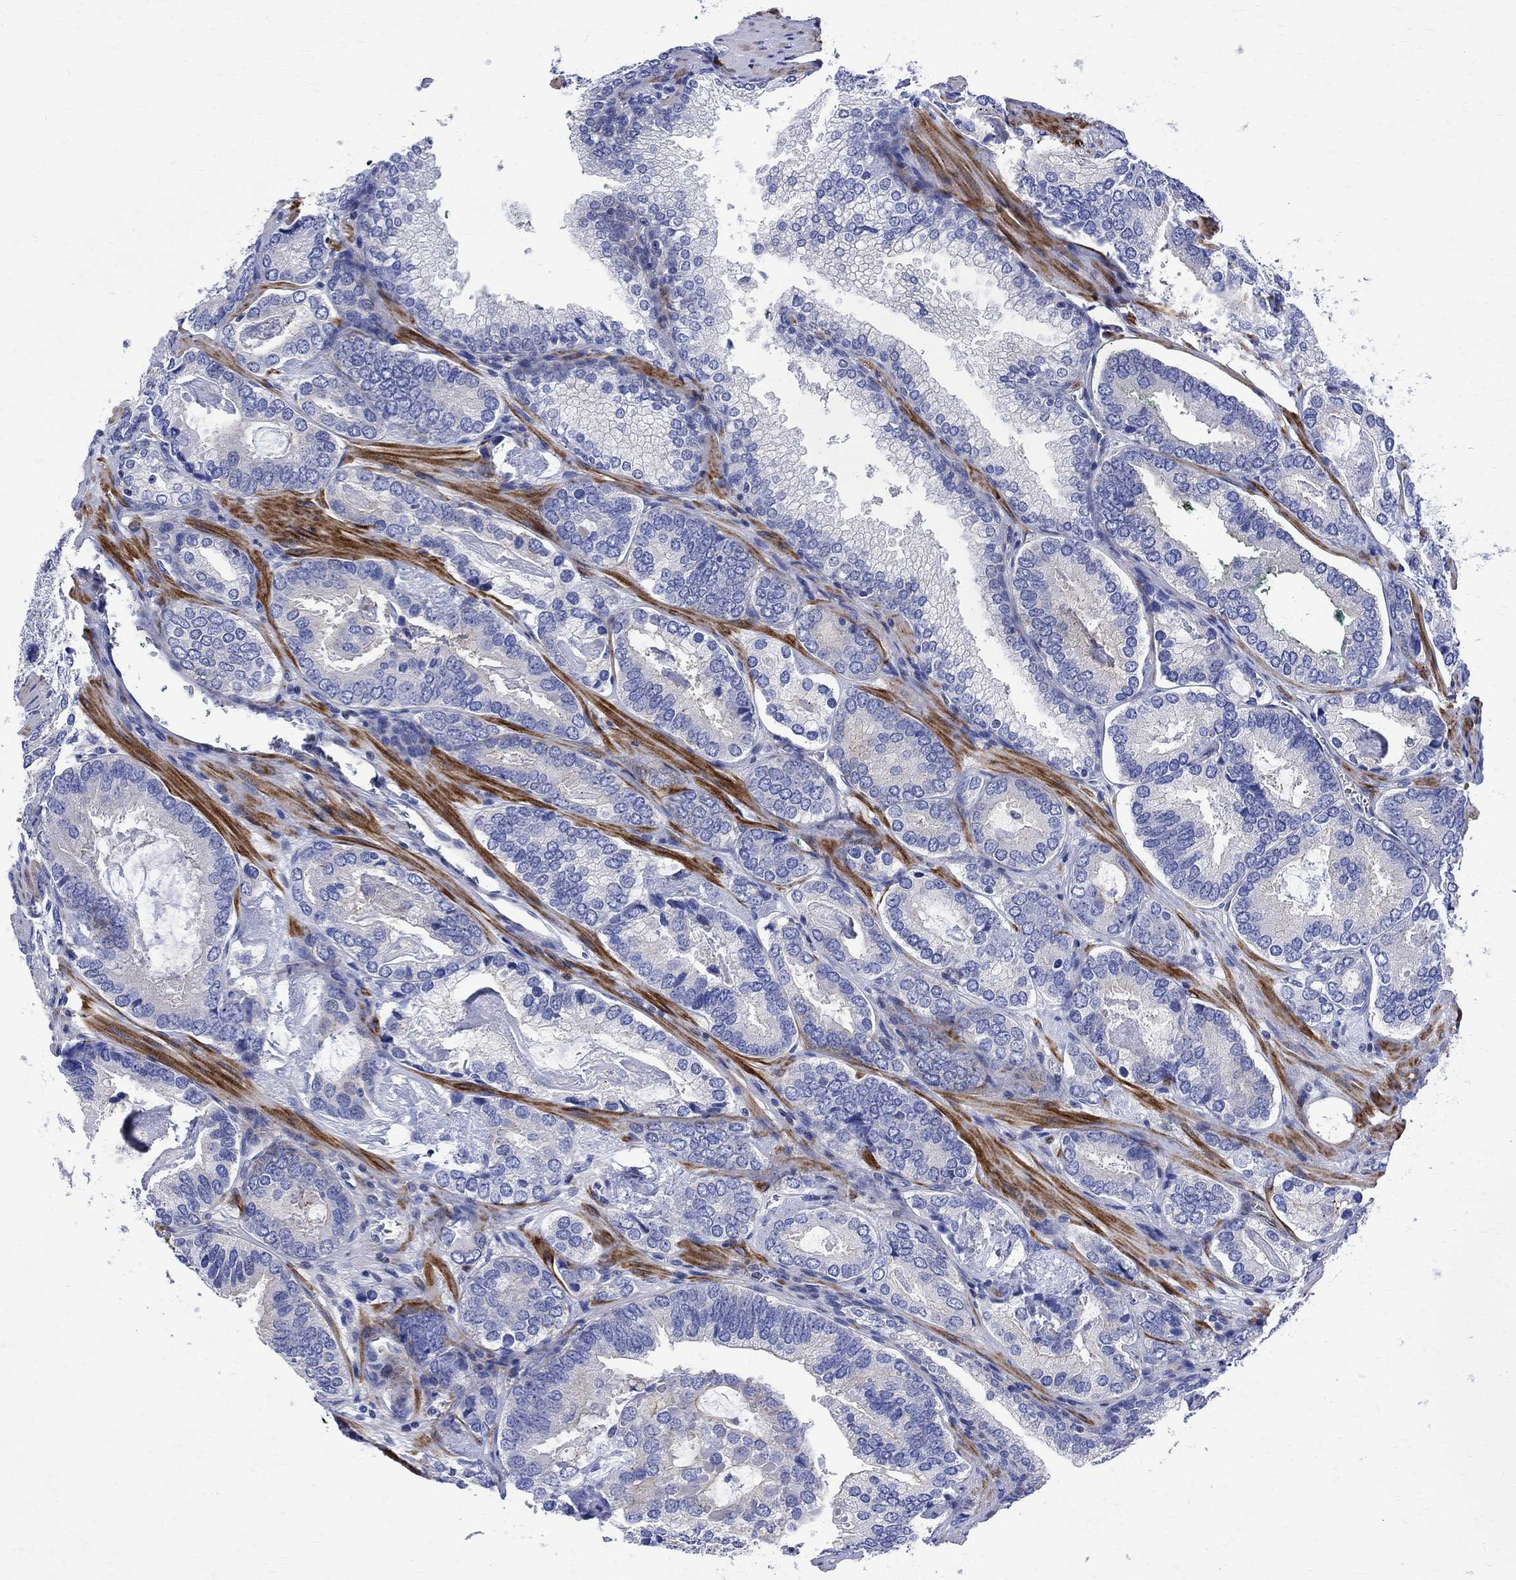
{"staining": {"intensity": "negative", "quantity": "none", "location": "none"}, "tissue": "prostate cancer", "cell_type": "Tumor cells", "image_type": "cancer", "snomed": [{"axis": "morphology", "description": "Adenocarcinoma, Low grade"}, {"axis": "topography", "description": "Prostate"}], "caption": "Tumor cells are negative for brown protein staining in prostate cancer (low-grade adenocarcinoma). (Stains: DAB (3,3'-diaminobenzidine) IHC with hematoxylin counter stain, Microscopy: brightfield microscopy at high magnification).", "gene": "PARVB", "patient": {"sex": "male", "age": 60}}